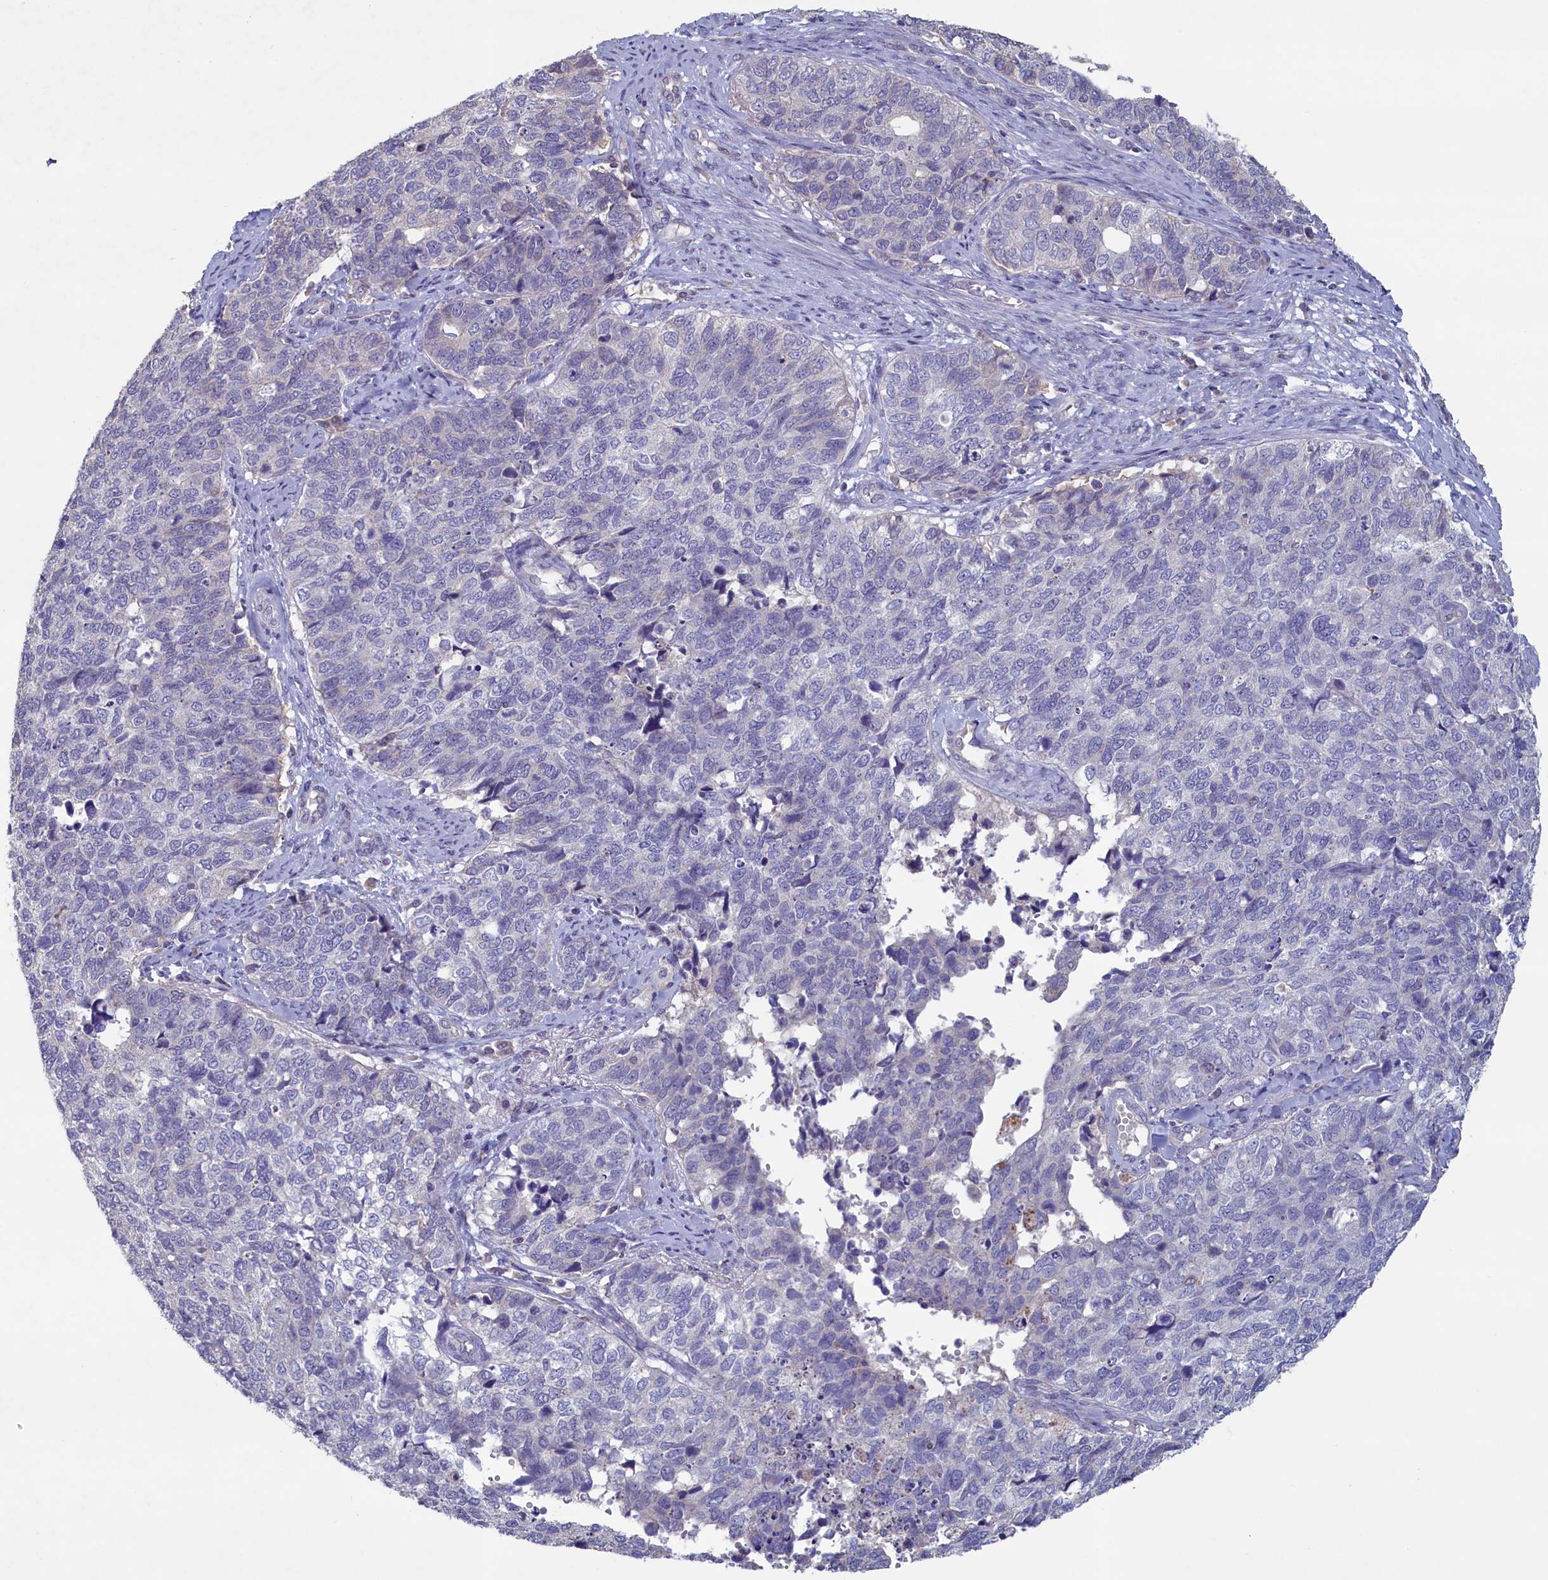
{"staining": {"intensity": "negative", "quantity": "none", "location": "none"}, "tissue": "cervical cancer", "cell_type": "Tumor cells", "image_type": "cancer", "snomed": [{"axis": "morphology", "description": "Squamous cell carcinoma, NOS"}, {"axis": "topography", "description": "Cervix"}], "caption": "Cervical squamous cell carcinoma was stained to show a protein in brown. There is no significant staining in tumor cells.", "gene": "ATF7IP2", "patient": {"sex": "female", "age": 63}}